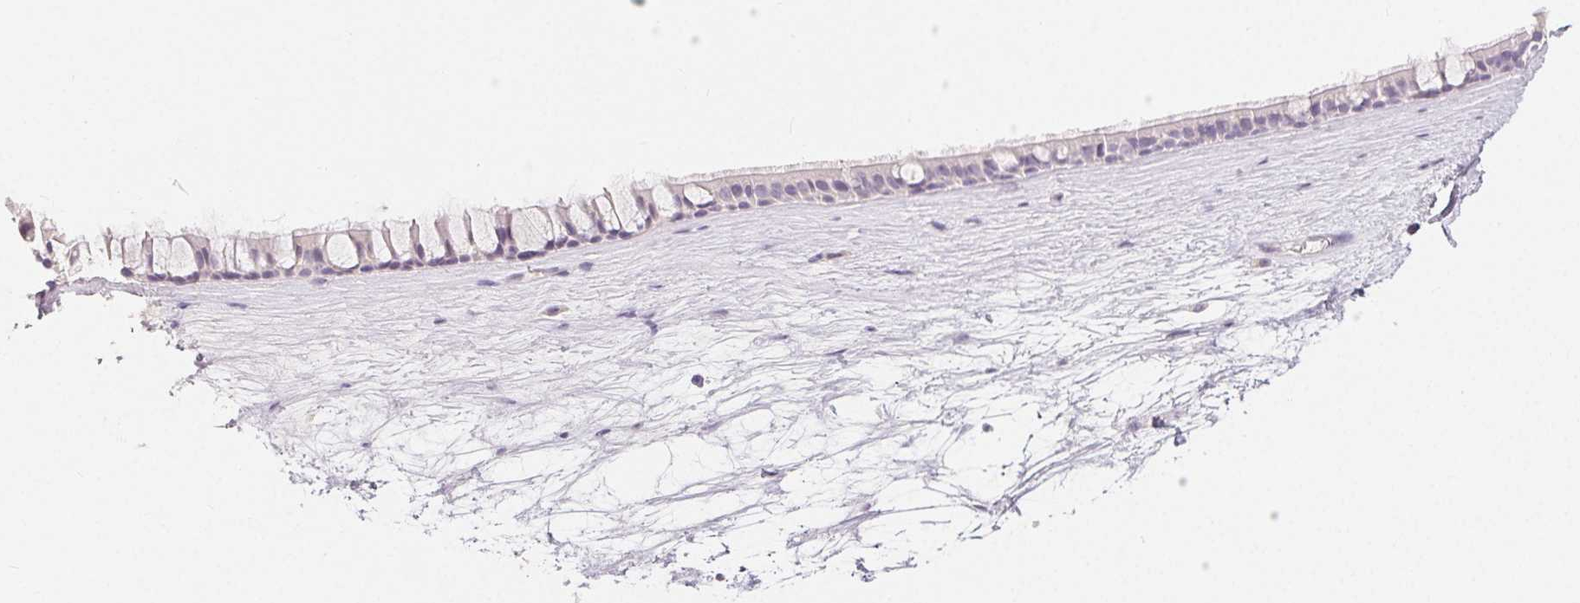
{"staining": {"intensity": "negative", "quantity": "none", "location": "none"}, "tissue": "nasopharynx", "cell_type": "Respiratory epithelial cells", "image_type": "normal", "snomed": [{"axis": "morphology", "description": "Normal tissue, NOS"}, {"axis": "topography", "description": "Nasopharynx"}], "caption": "Photomicrograph shows no significant protein positivity in respiratory epithelial cells of normal nasopharynx.", "gene": "MIOX", "patient": {"sex": "male", "age": 68}}